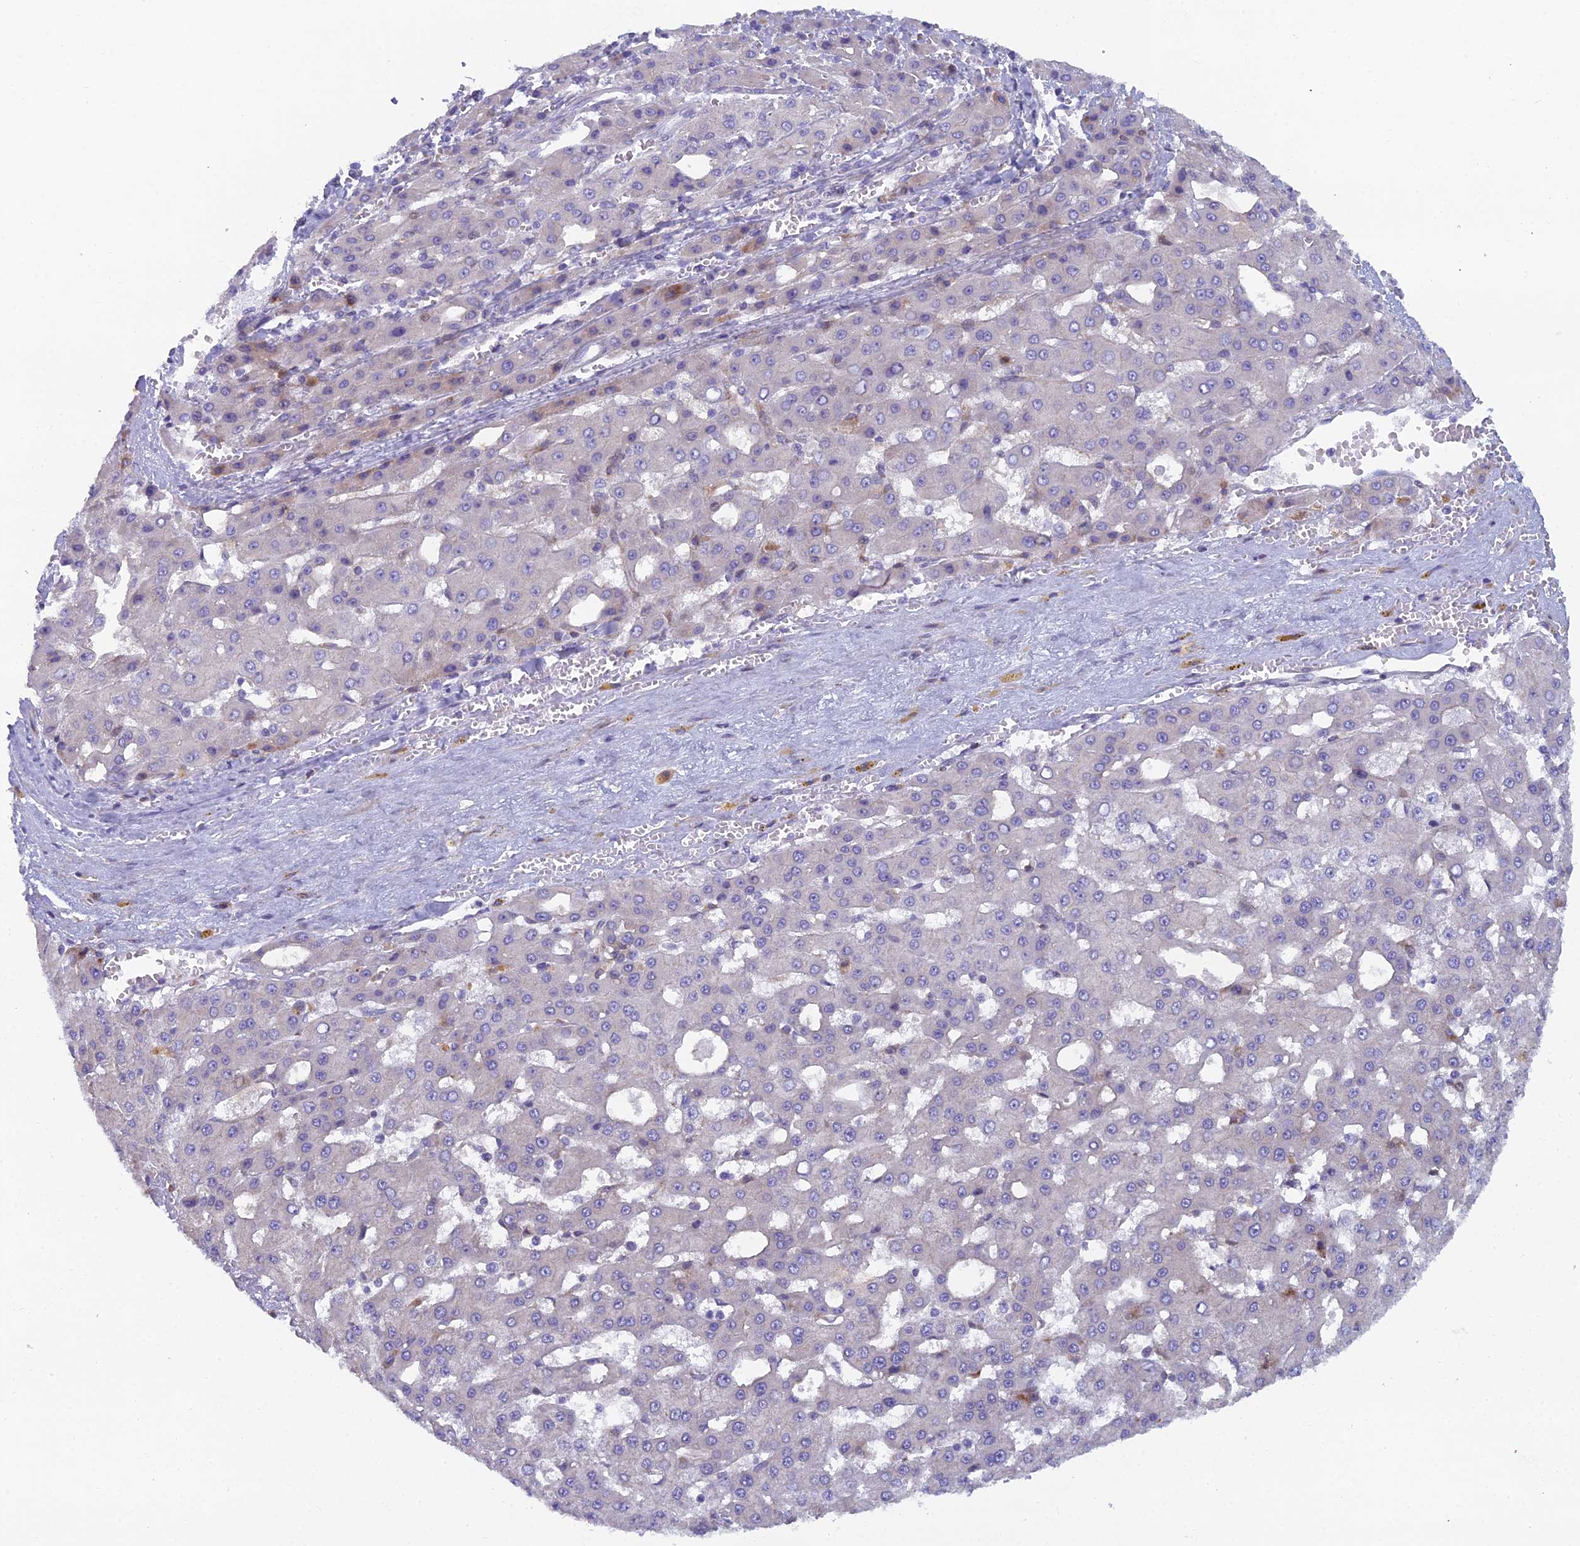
{"staining": {"intensity": "moderate", "quantity": "<25%", "location": "cytoplasmic/membranous"}, "tissue": "liver cancer", "cell_type": "Tumor cells", "image_type": "cancer", "snomed": [{"axis": "morphology", "description": "Carcinoma, Hepatocellular, NOS"}, {"axis": "topography", "description": "Liver"}], "caption": "Immunohistochemistry (IHC) (DAB) staining of human liver cancer exhibits moderate cytoplasmic/membranous protein expression in approximately <25% of tumor cells.", "gene": "B9D2", "patient": {"sex": "male", "age": 47}}